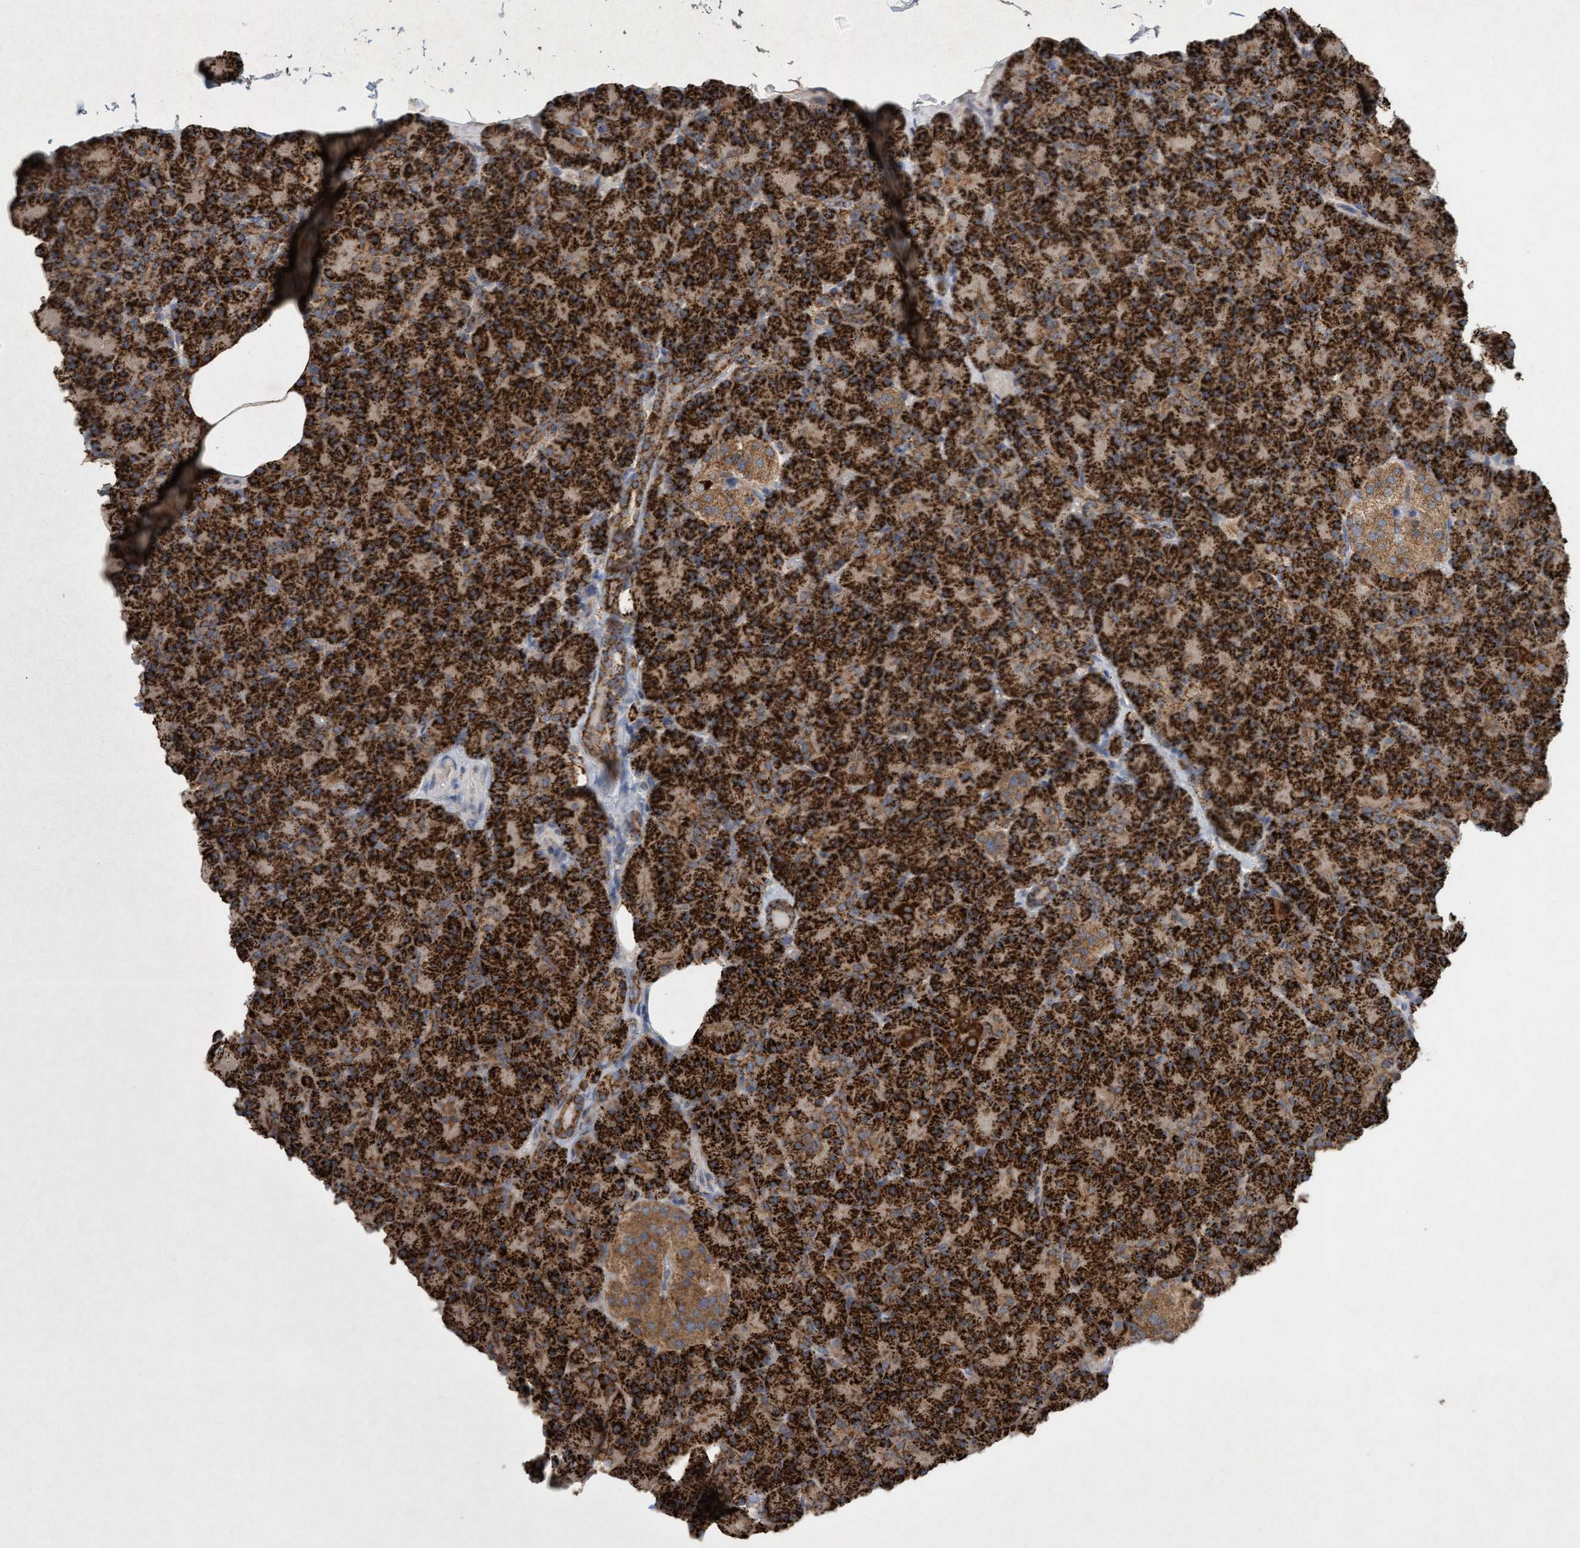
{"staining": {"intensity": "strong", "quantity": ">75%", "location": "cytoplasmic/membranous"}, "tissue": "pancreas", "cell_type": "Exocrine glandular cells", "image_type": "normal", "snomed": [{"axis": "morphology", "description": "Normal tissue, NOS"}, {"axis": "topography", "description": "Pancreas"}], "caption": "Immunohistochemical staining of unremarkable human pancreas shows >75% levels of strong cytoplasmic/membranous protein staining in about >75% of exocrine glandular cells. The protein of interest is shown in brown color, while the nuclei are stained blue.", "gene": "ATPAF2", "patient": {"sex": "female", "age": 43}}